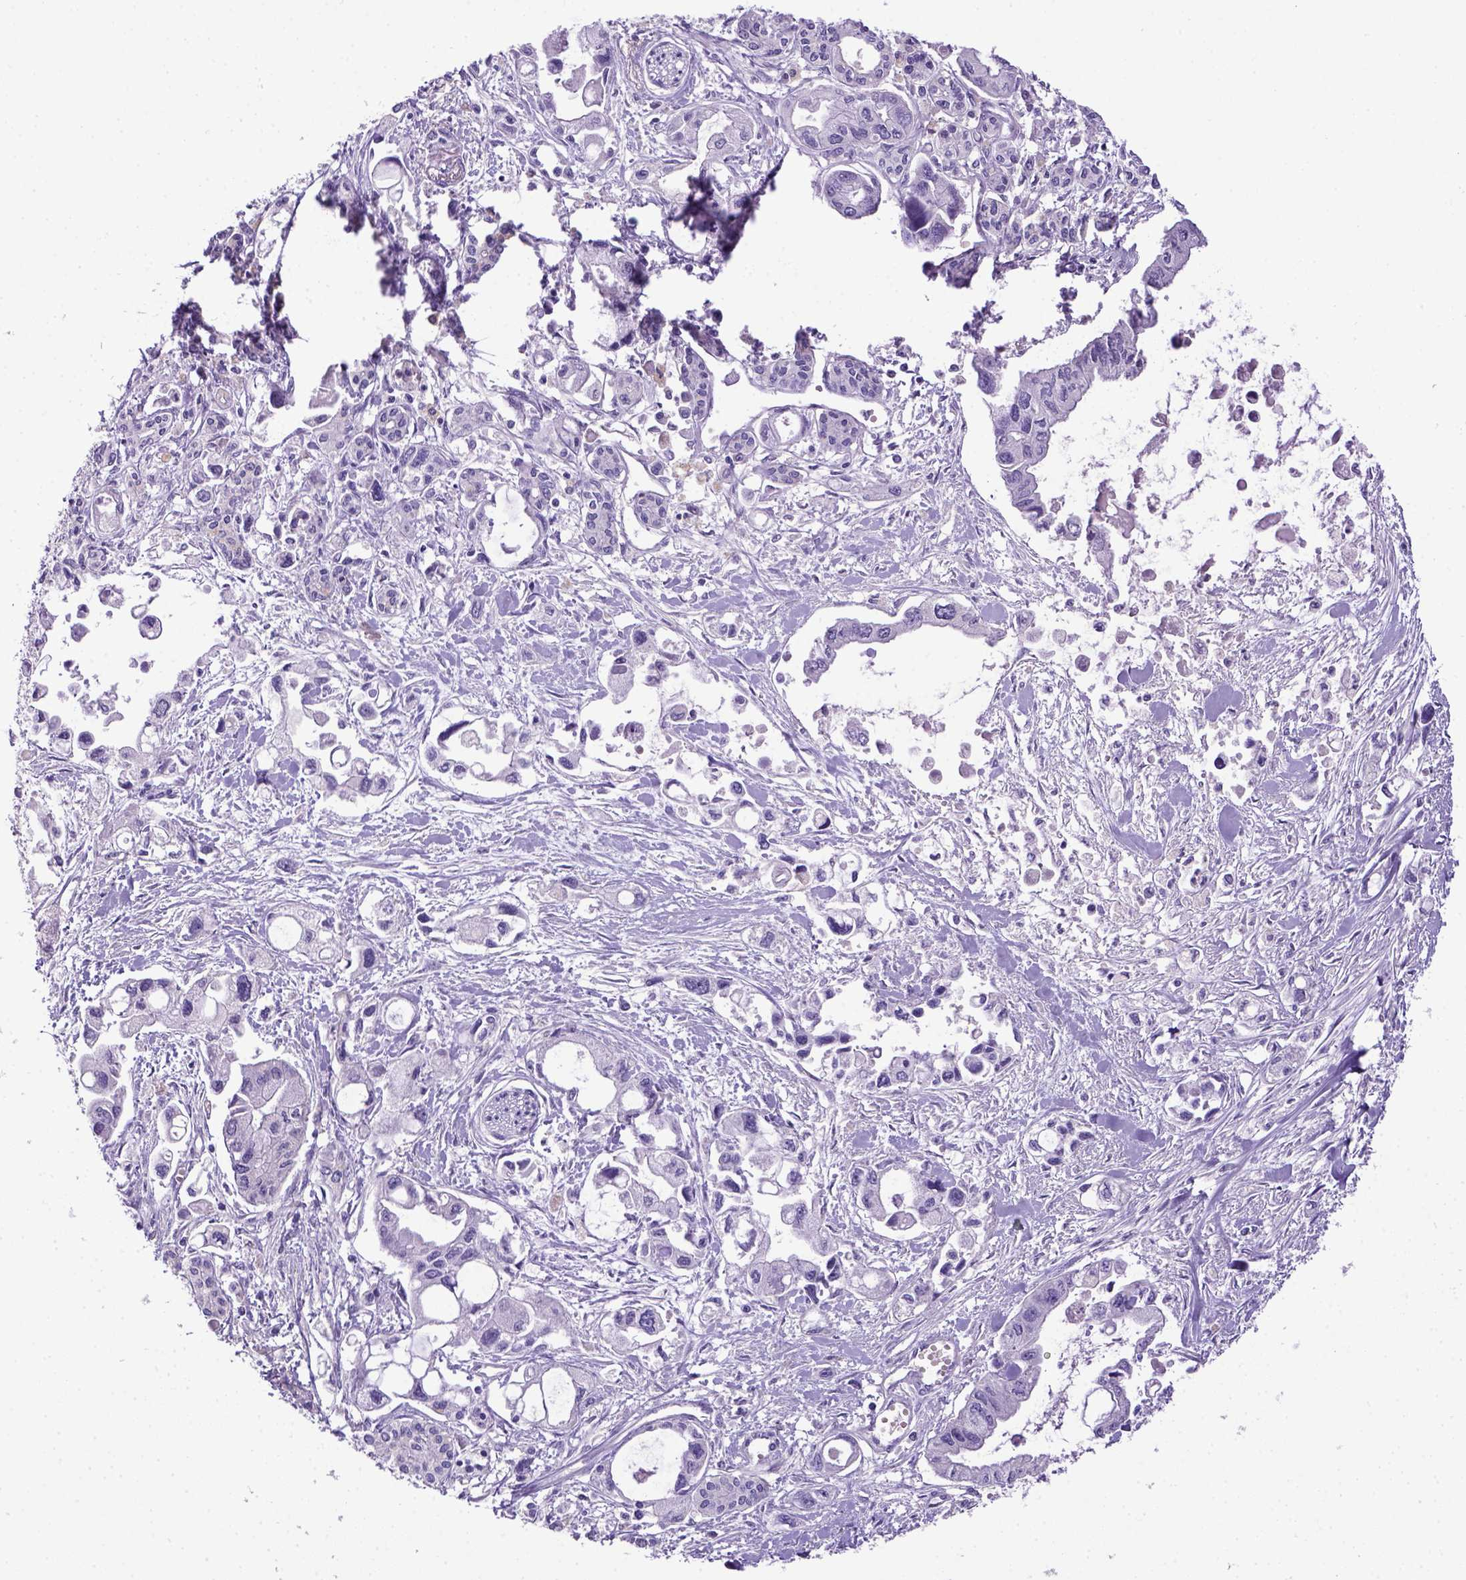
{"staining": {"intensity": "negative", "quantity": "none", "location": "none"}, "tissue": "pancreatic cancer", "cell_type": "Tumor cells", "image_type": "cancer", "snomed": [{"axis": "morphology", "description": "Adenocarcinoma, NOS"}, {"axis": "topography", "description": "Pancreas"}], "caption": "This histopathology image is of adenocarcinoma (pancreatic) stained with immunohistochemistry to label a protein in brown with the nuclei are counter-stained blue. There is no staining in tumor cells. Nuclei are stained in blue.", "gene": "ITIH4", "patient": {"sex": "female", "age": 61}}